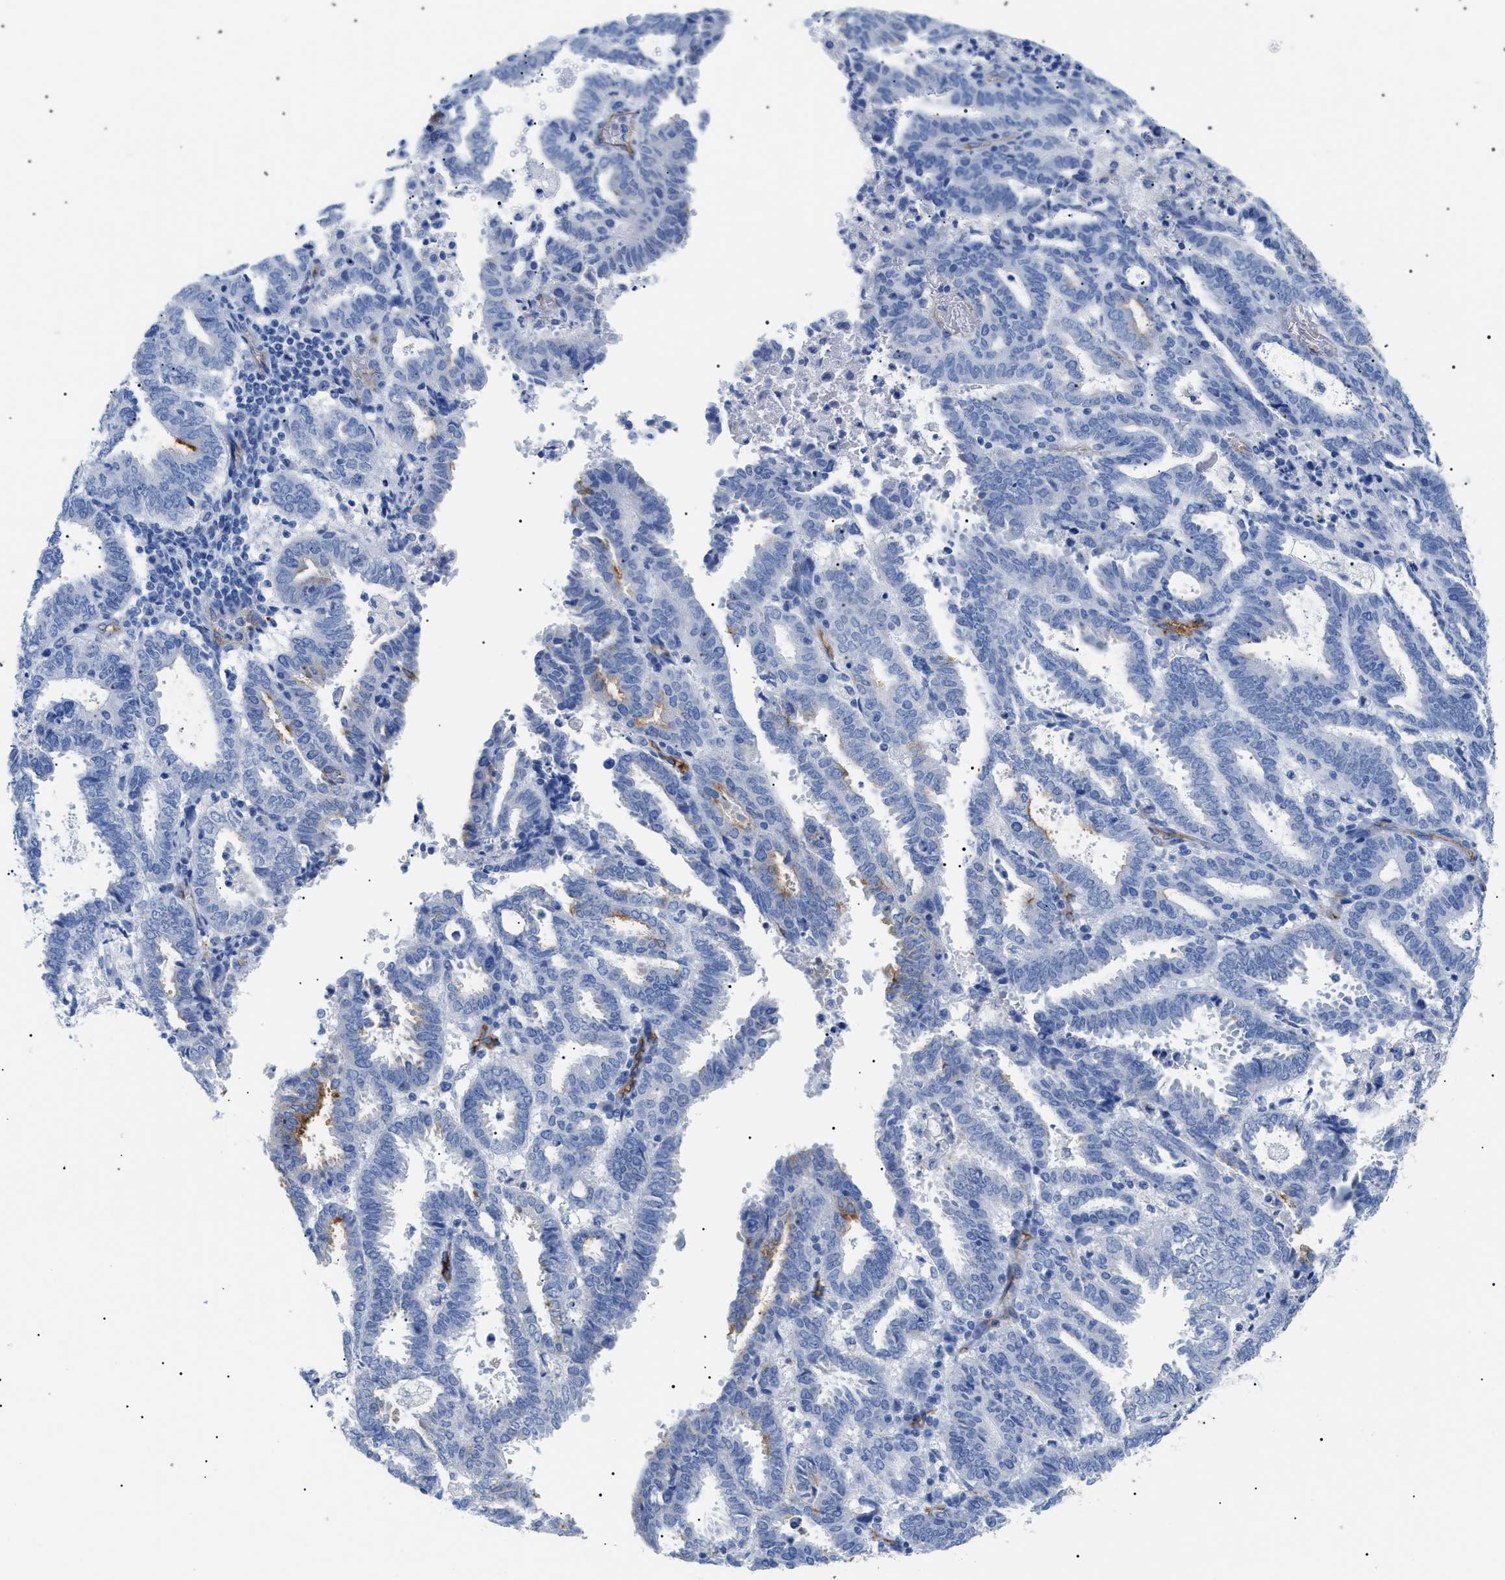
{"staining": {"intensity": "negative", "quantity": "none", "location": "none"}, "tissue": "endometrial cancer", "cell_type": "Tumor cells", "image_type": "cancer", "snomed": [{"axis": "morphology", "description": "Adenocarcinoma, NOS"}, {"axis": "topography", "description": "Uterus"}], "caption": "The immunohistochemistry micrograph has no significant expression in tumor cells of endometrial cancer tissue.", "gene": "PODXL", "patient": {"sex": "female", "age": 83}}